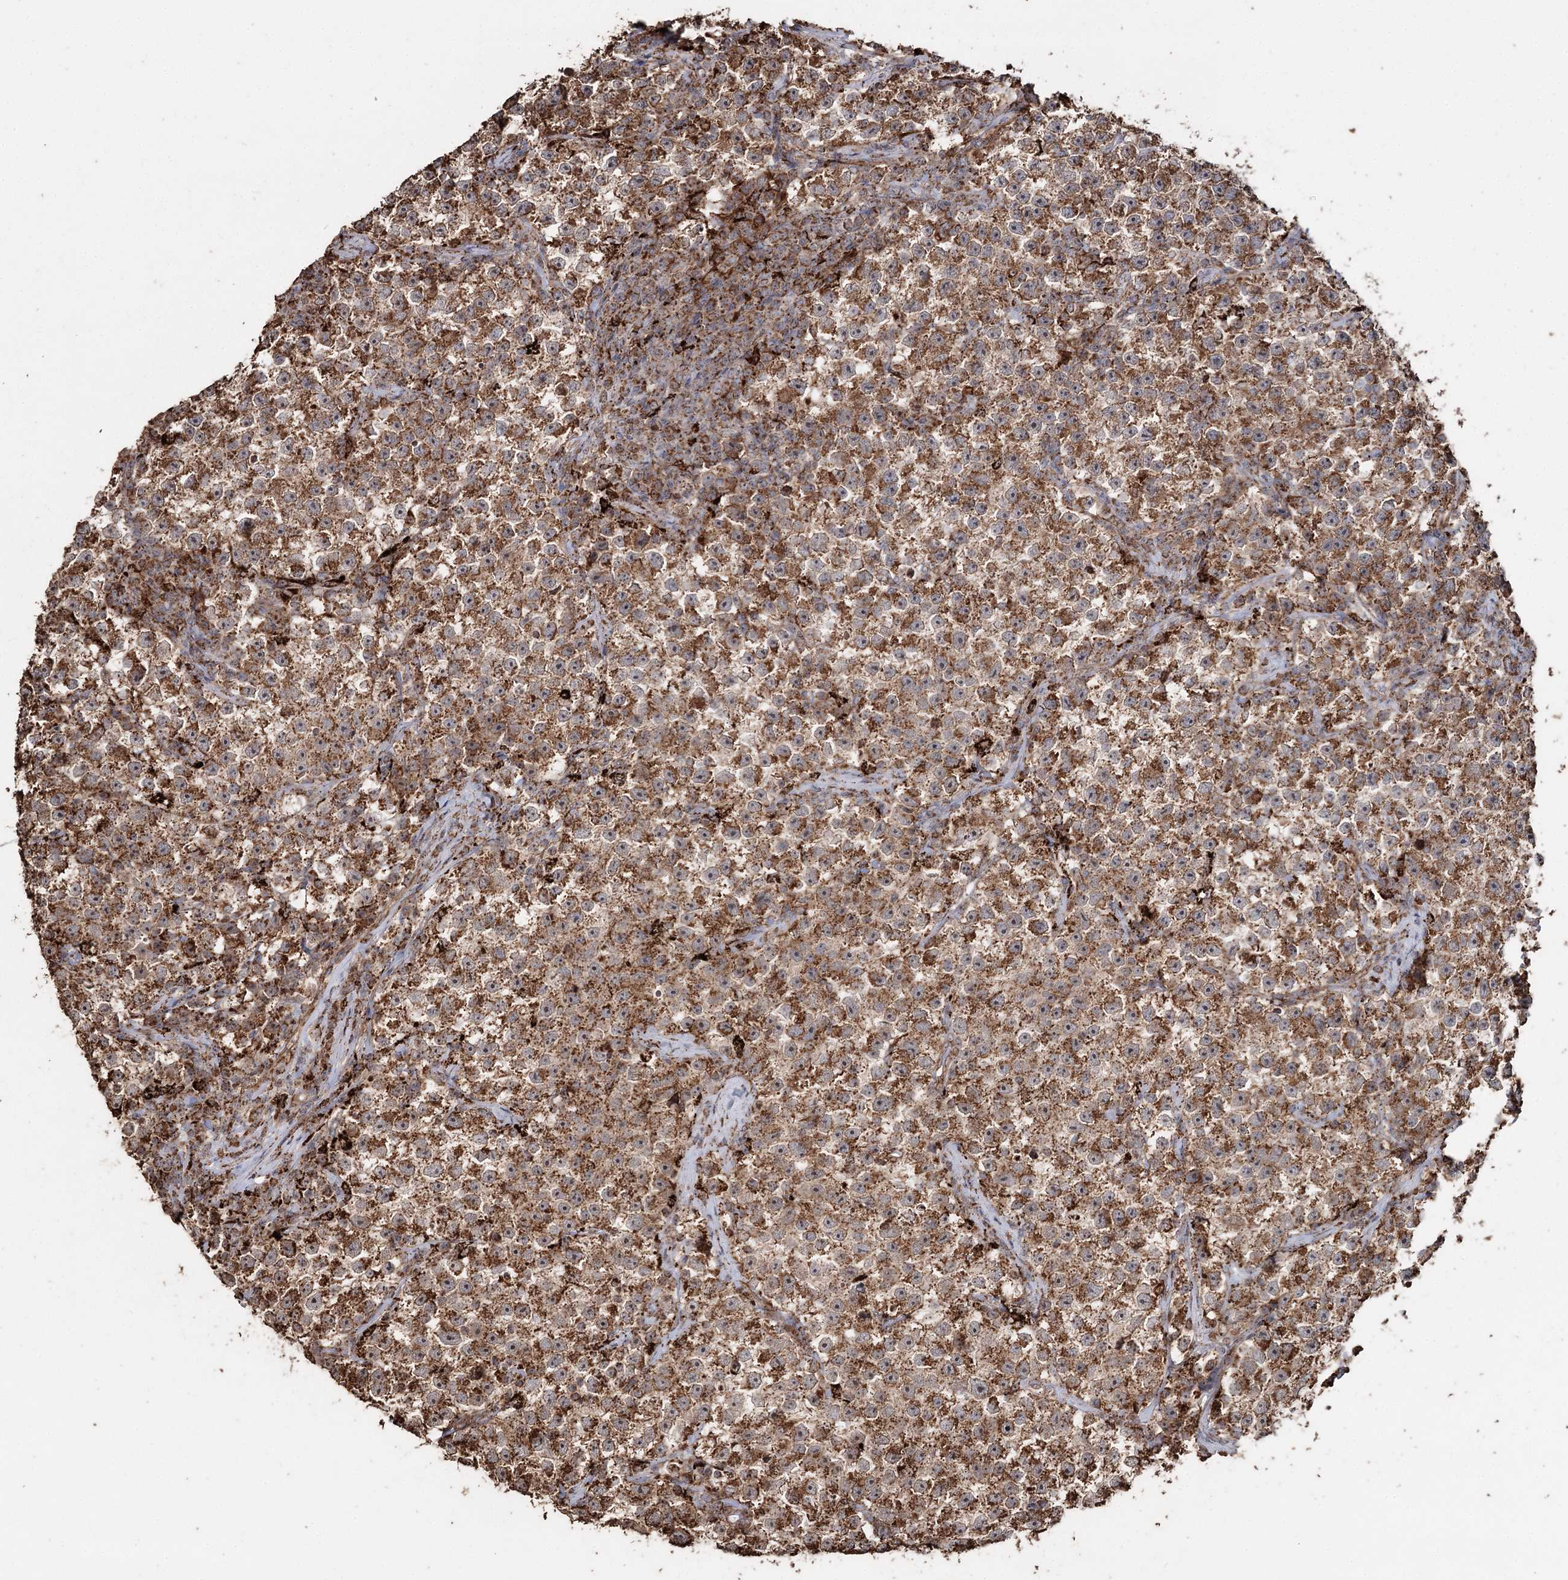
{"staining": {"intensity": "moderate", "quantity": ">75%", "location": "cytoplasmic/membranous"}, "tissue": "testis cancer", "cell_type": "Tumor cells", "image_type": "cancer", "snomed": [{"axis": "morphology", "description": "Seminoma, NOS"}, {"axis": "topography", "description": "Testis"}], "caption": "IHC micrograph of human testis cancer stained for a protein (brown), which exhibits medium levels of moderate cytoplasmic/membranous staining in about >75% of tumor cells.", "gene": "SLF2", "patient": {"sex": "male", "age": 22}}